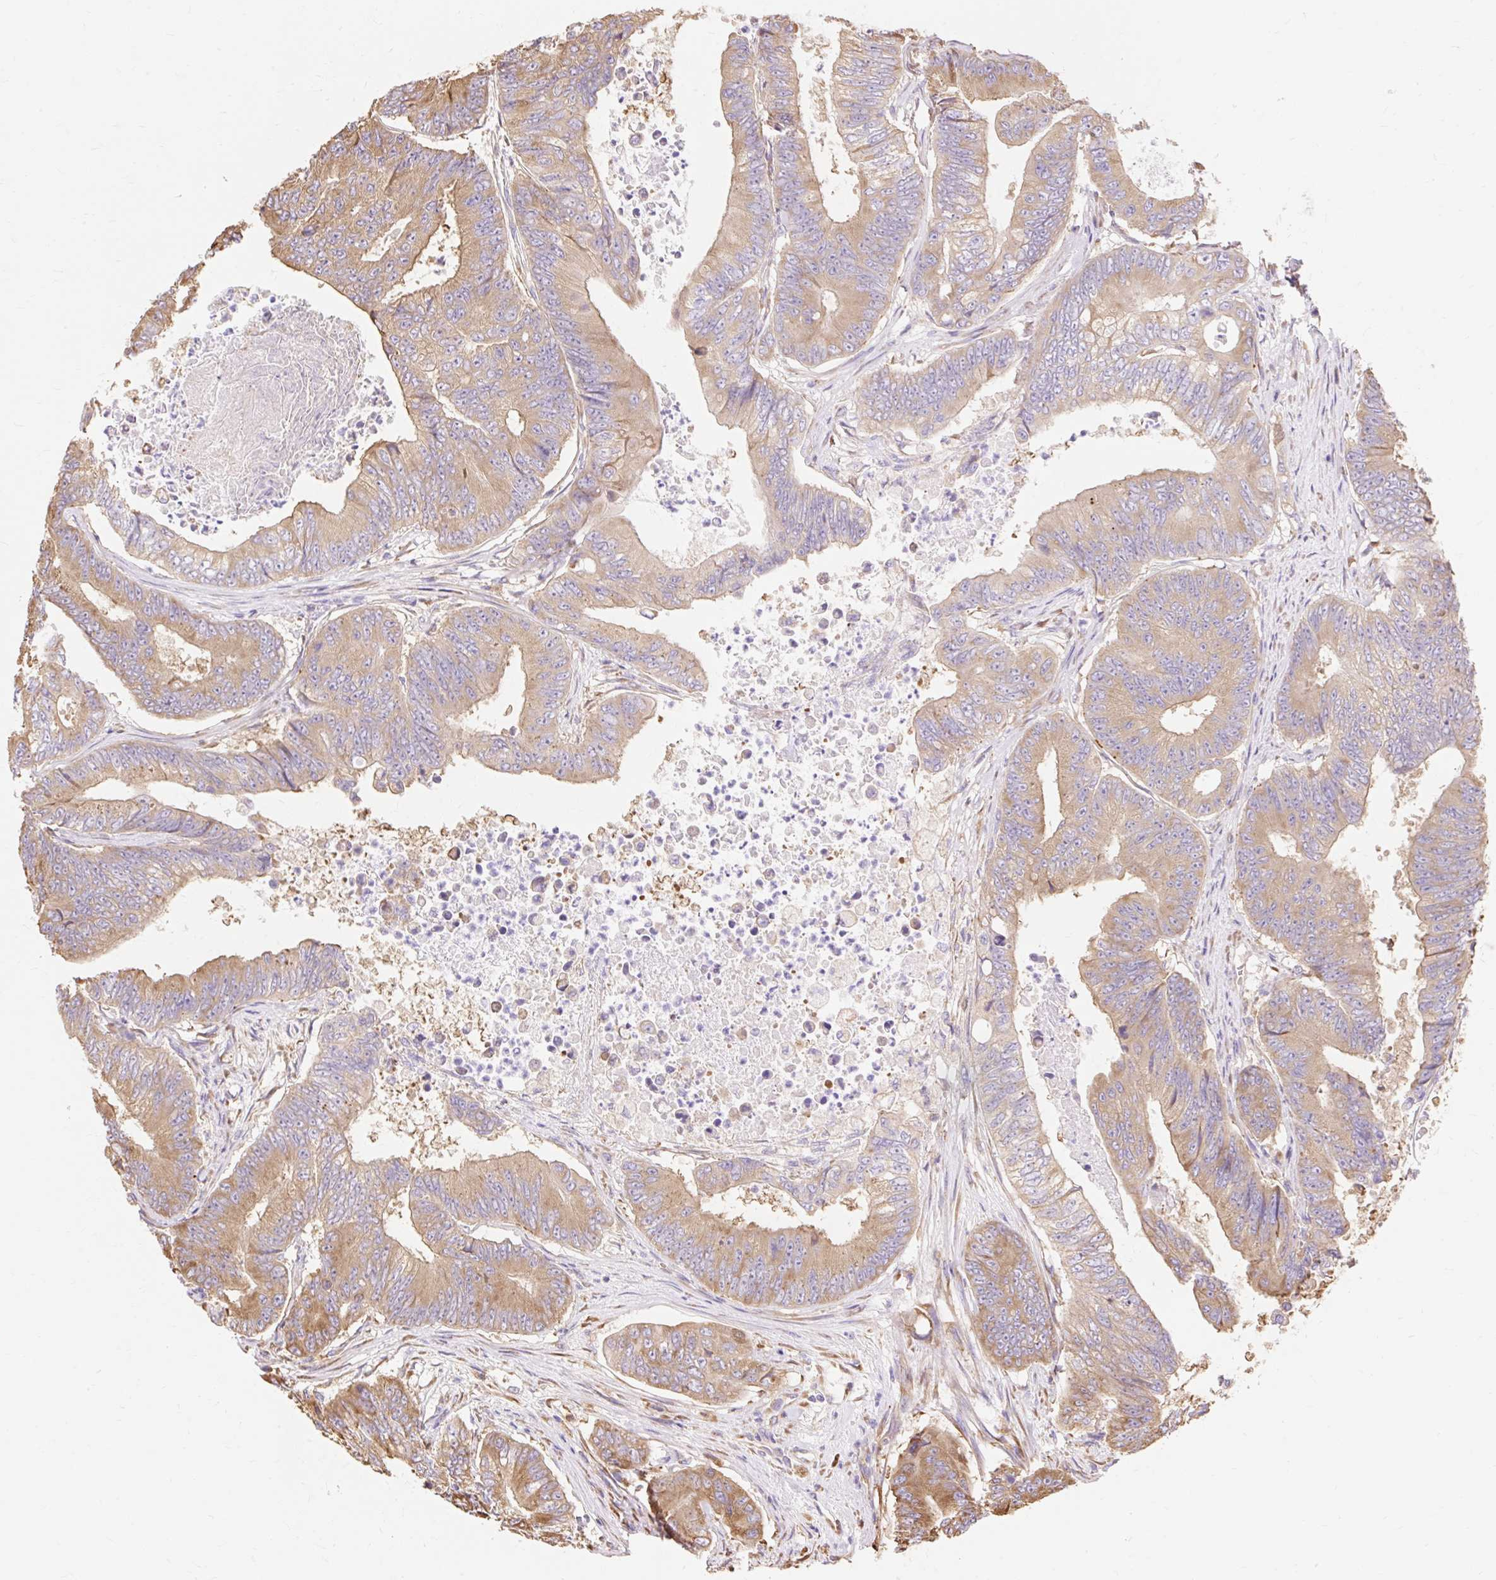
{"staining": {"intensity": "moderate", "quantity": ">75%", "location": "cytoplasmic/membranous"}, "tissue": "colorectal cancer", "cell_type": "Tumor cells", "image_type": "cancer", "snomed": [{"axis": "morphology", "description": "Adenocarcinoma, NOS"}, {"axis": "topography", "description": "Colon"}], "caption": "The micrograph reveals staining of colorectal cancer (adenocarcinoma), revealing moderate cytoplasmic/membranous protein positivity (brown color) within tumor cells. (DAB IHC, brown staining for protein, blue staining for nuclei).", "gene": "RPS17", "patient": {"sex": "female", "age": 48}}